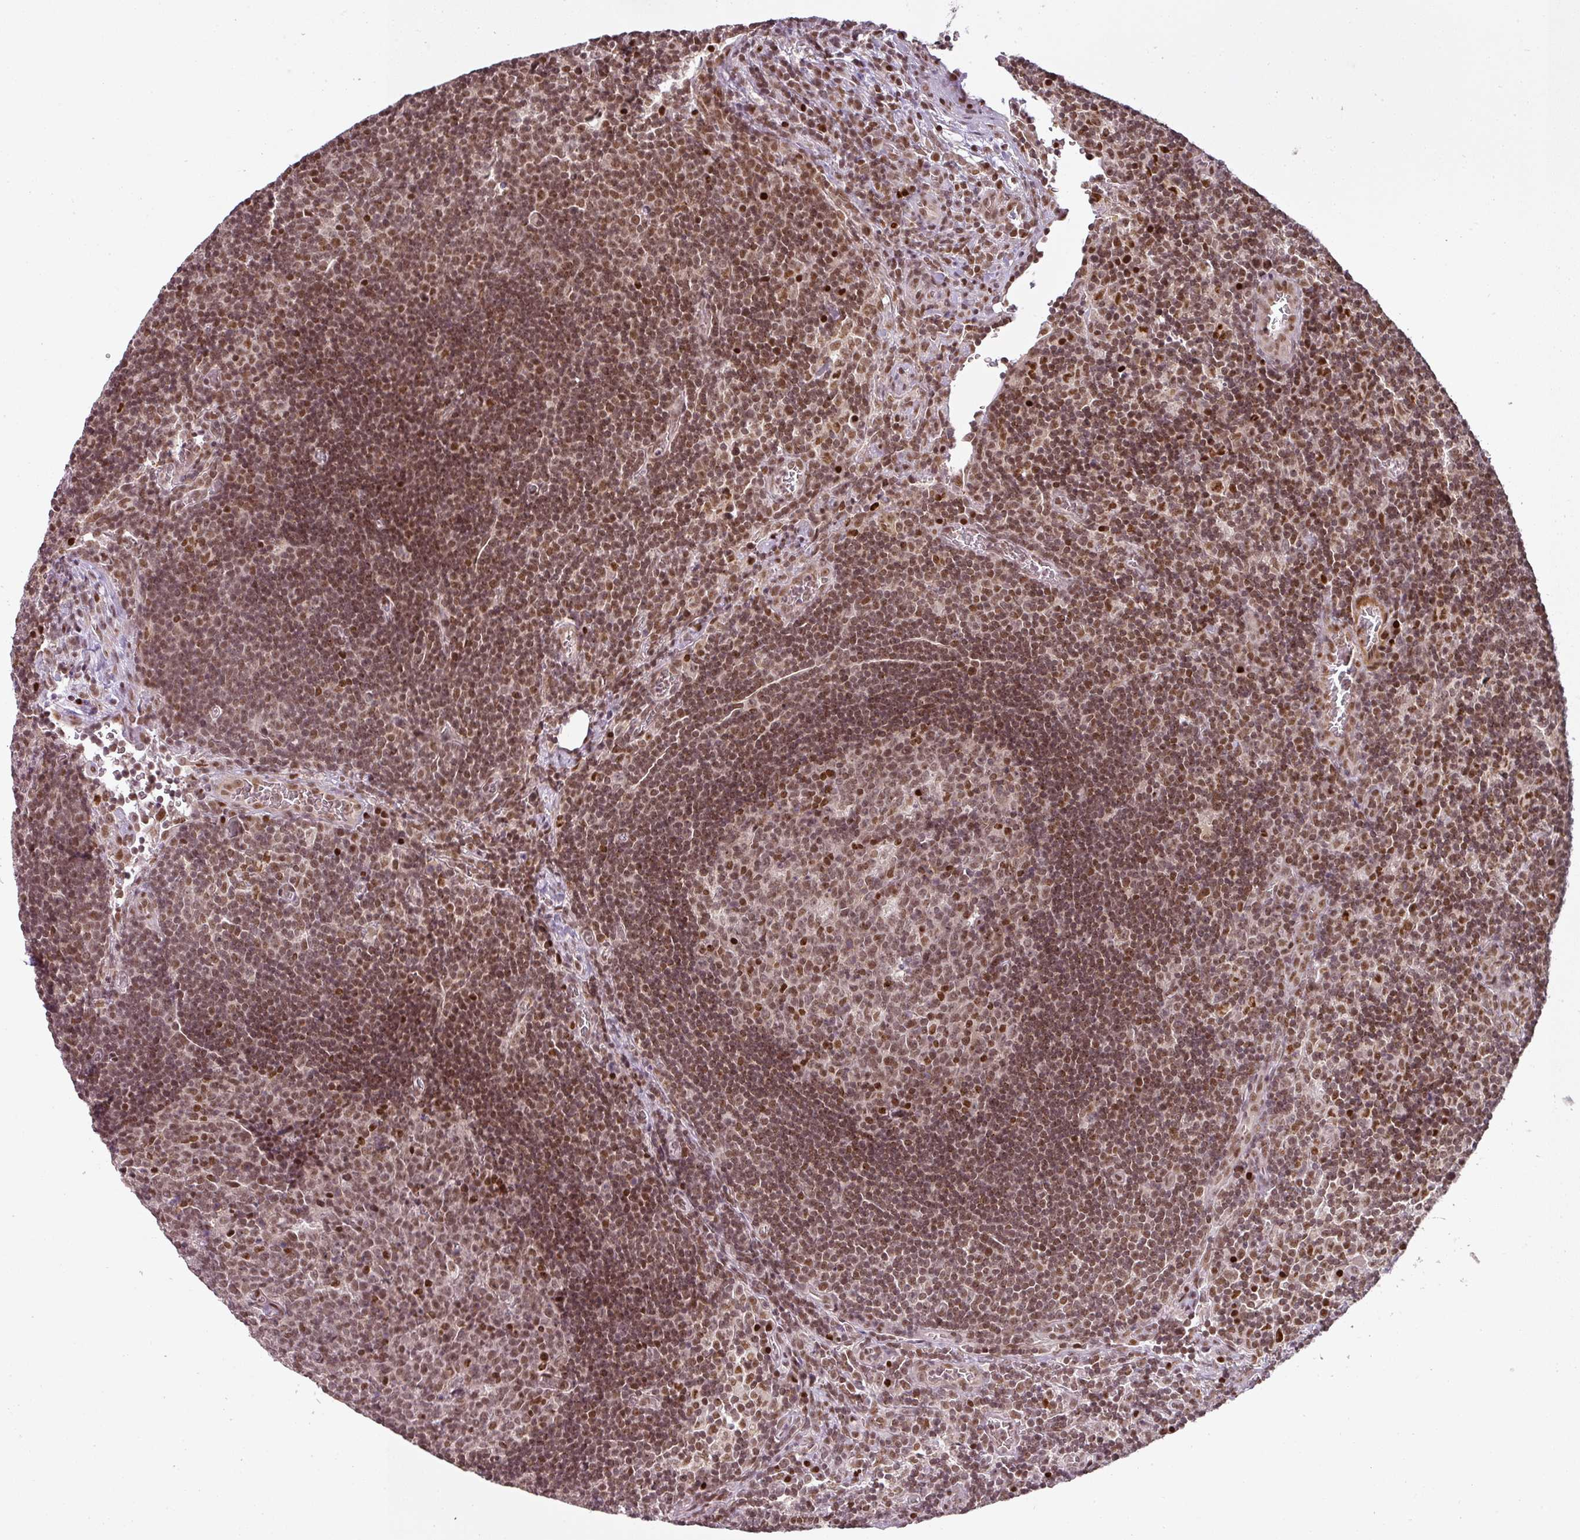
{"staining": {"intensity": "moderate", "quantity": ">75%", "location": "nuclear"}, "tissue": "lymph node", "cell_type": "Germinal center cells", "image_type": "normal", "snomed": [{"axis": "morphology", "description": "Normal tissue, NOS"}, {"axis": "topography", "description": "Lymph node"}], "caption": "This histopathology image exhibits unremarkable lymph node stained with immunohistochemistry (IHC) to label a protein in brown. The nuclear of germinal center cells show moderate positivity for the protein. Nuclei are counter-stained blue.", "gene": "GPRIN2", "patient": {"sex": "male", "age": 50}}